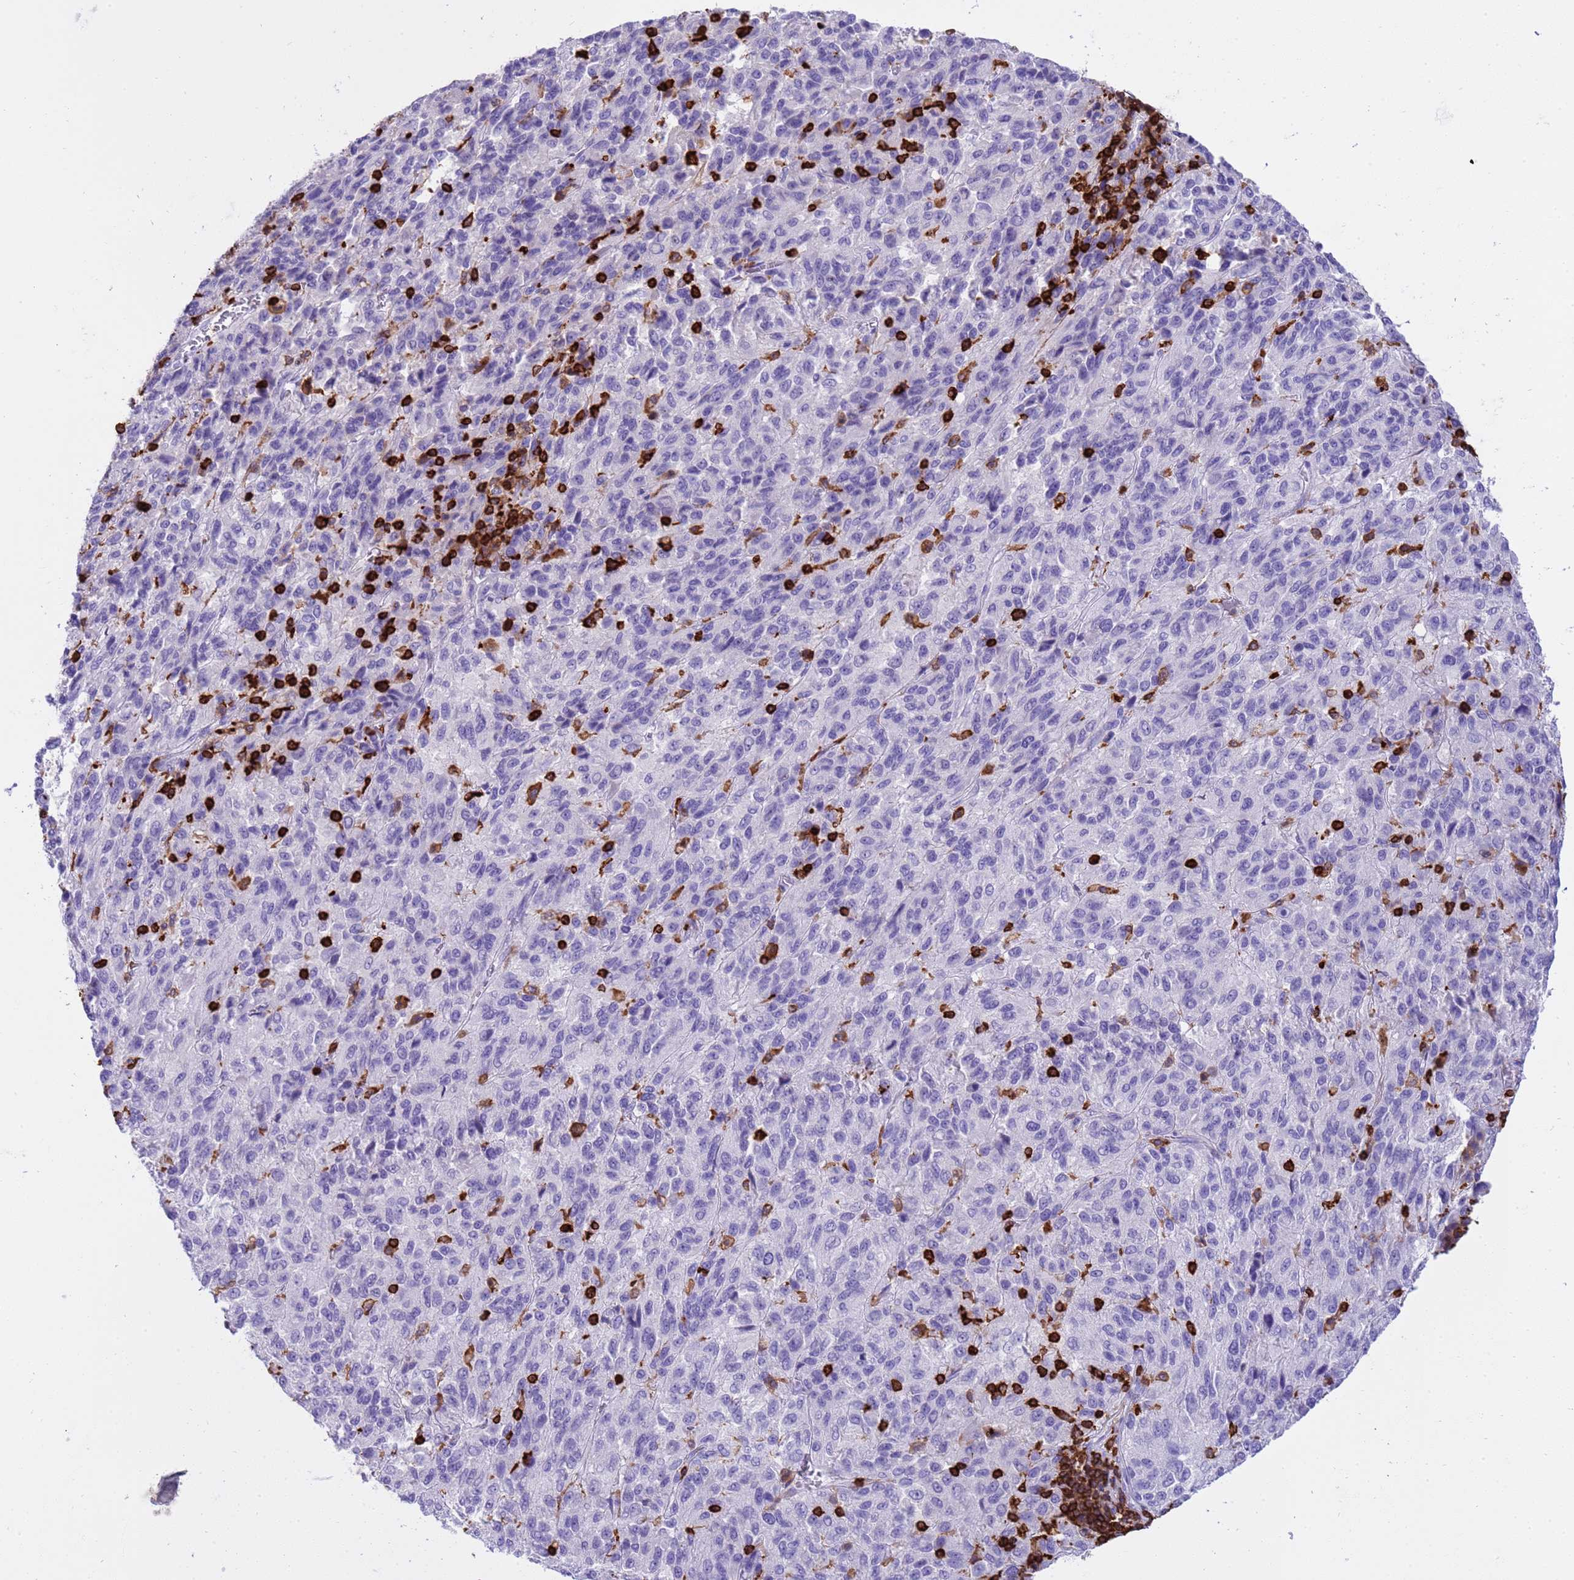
{"staining": {"intensity": "negative", "quantity": "none", "location": "none"}, "tissue": "melanoma", "cell_type": "Tumor cells", "image_type": "cancer", "snomed": [{"axis": "morphology", "description": "Malignant melanoma, Metastatic site"}, {"axis": "topography", "description": "Lung"}], "caption": "A high-resolution image shows immunohistochemistry staining of malignant melanoma (metastatic site), which exhibits no significant staining in tumor cells. (Brightfield microscopy of DAB (3,3'-diaminobenzidine) immunohistochemistry (IHC) at high magnification).", "gene": "IRF5", "patient": {"sex": "male", "age": 64}}